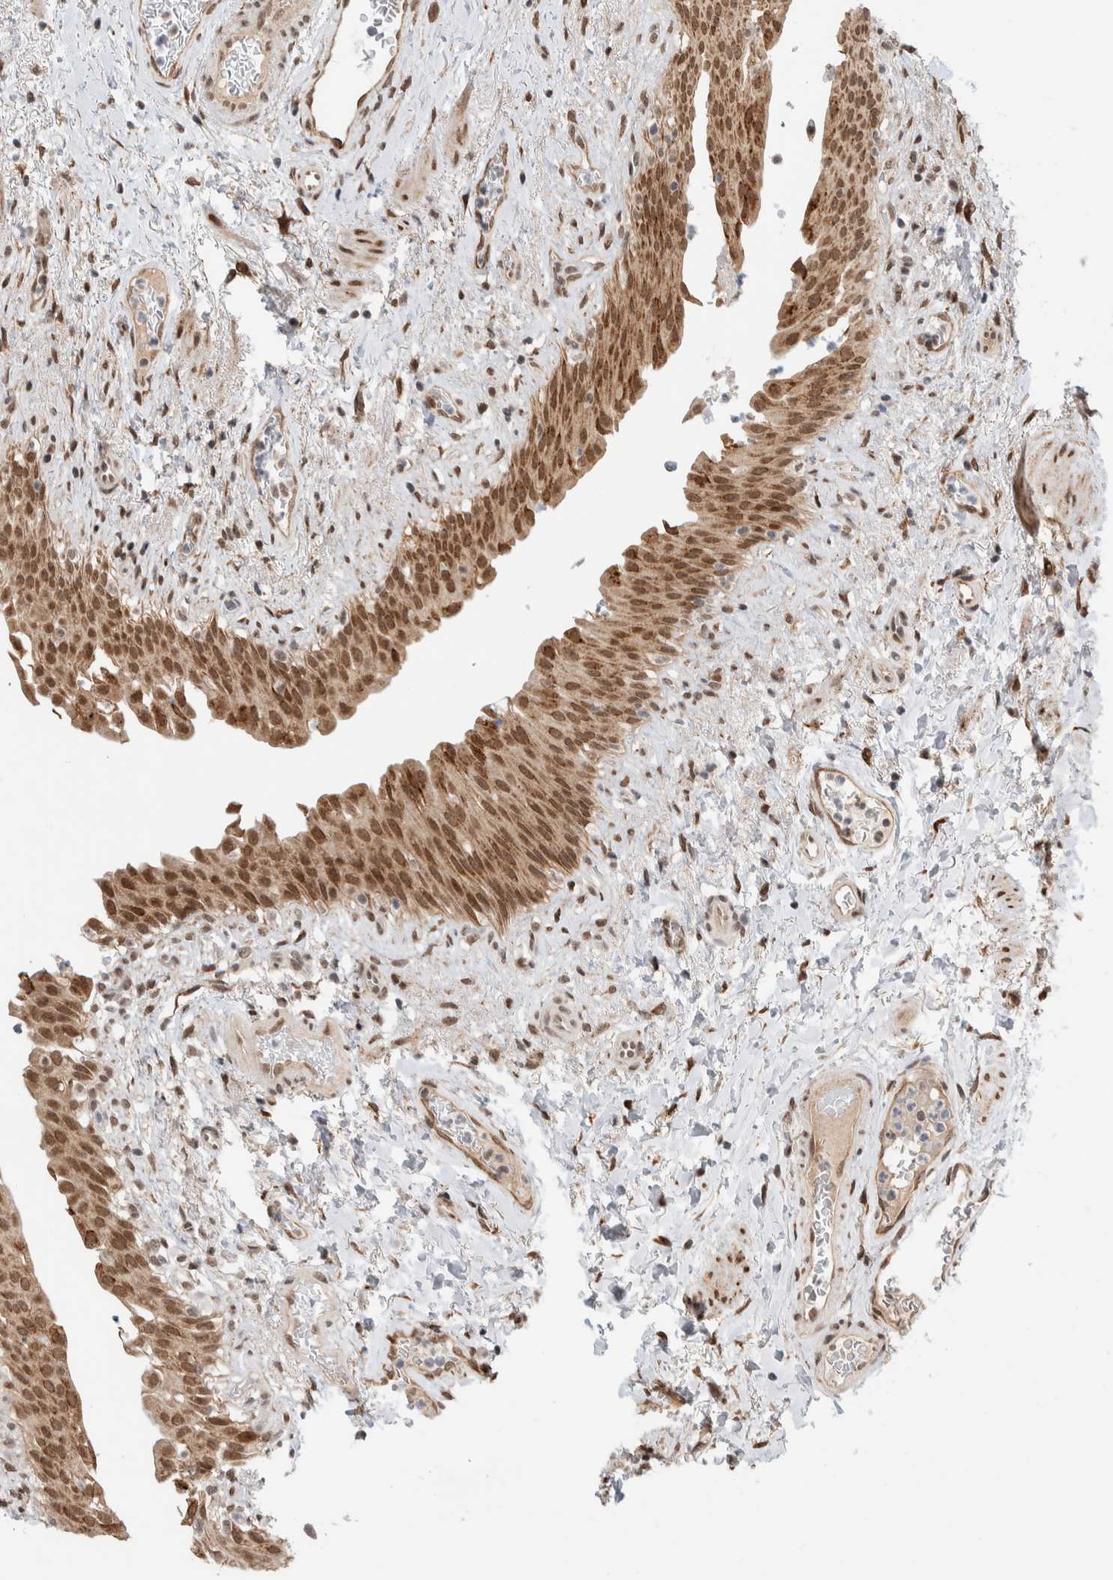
{"staining": {"intensity": "moderate", "quantity": ">75%", "location": "cytoplasmic/membranous,nuclear"}, "tissue": "urinary bladder", "cell_type": "Urothelial cells", "image_type": "normal", "snomed": [{"axis": "morphology", "description": "Normal tissue, NOS"}, {"axis": "topography", "description": "Urinary bladder"}], "caption": "A histopathology image of human urinary bladder stained for a protein reveals moderate cytoplasmic/membranous,nuclear brown staining in urothelial cells.", "gene": "TNRC18", "patient": {"sex": "female", "age": 60}}